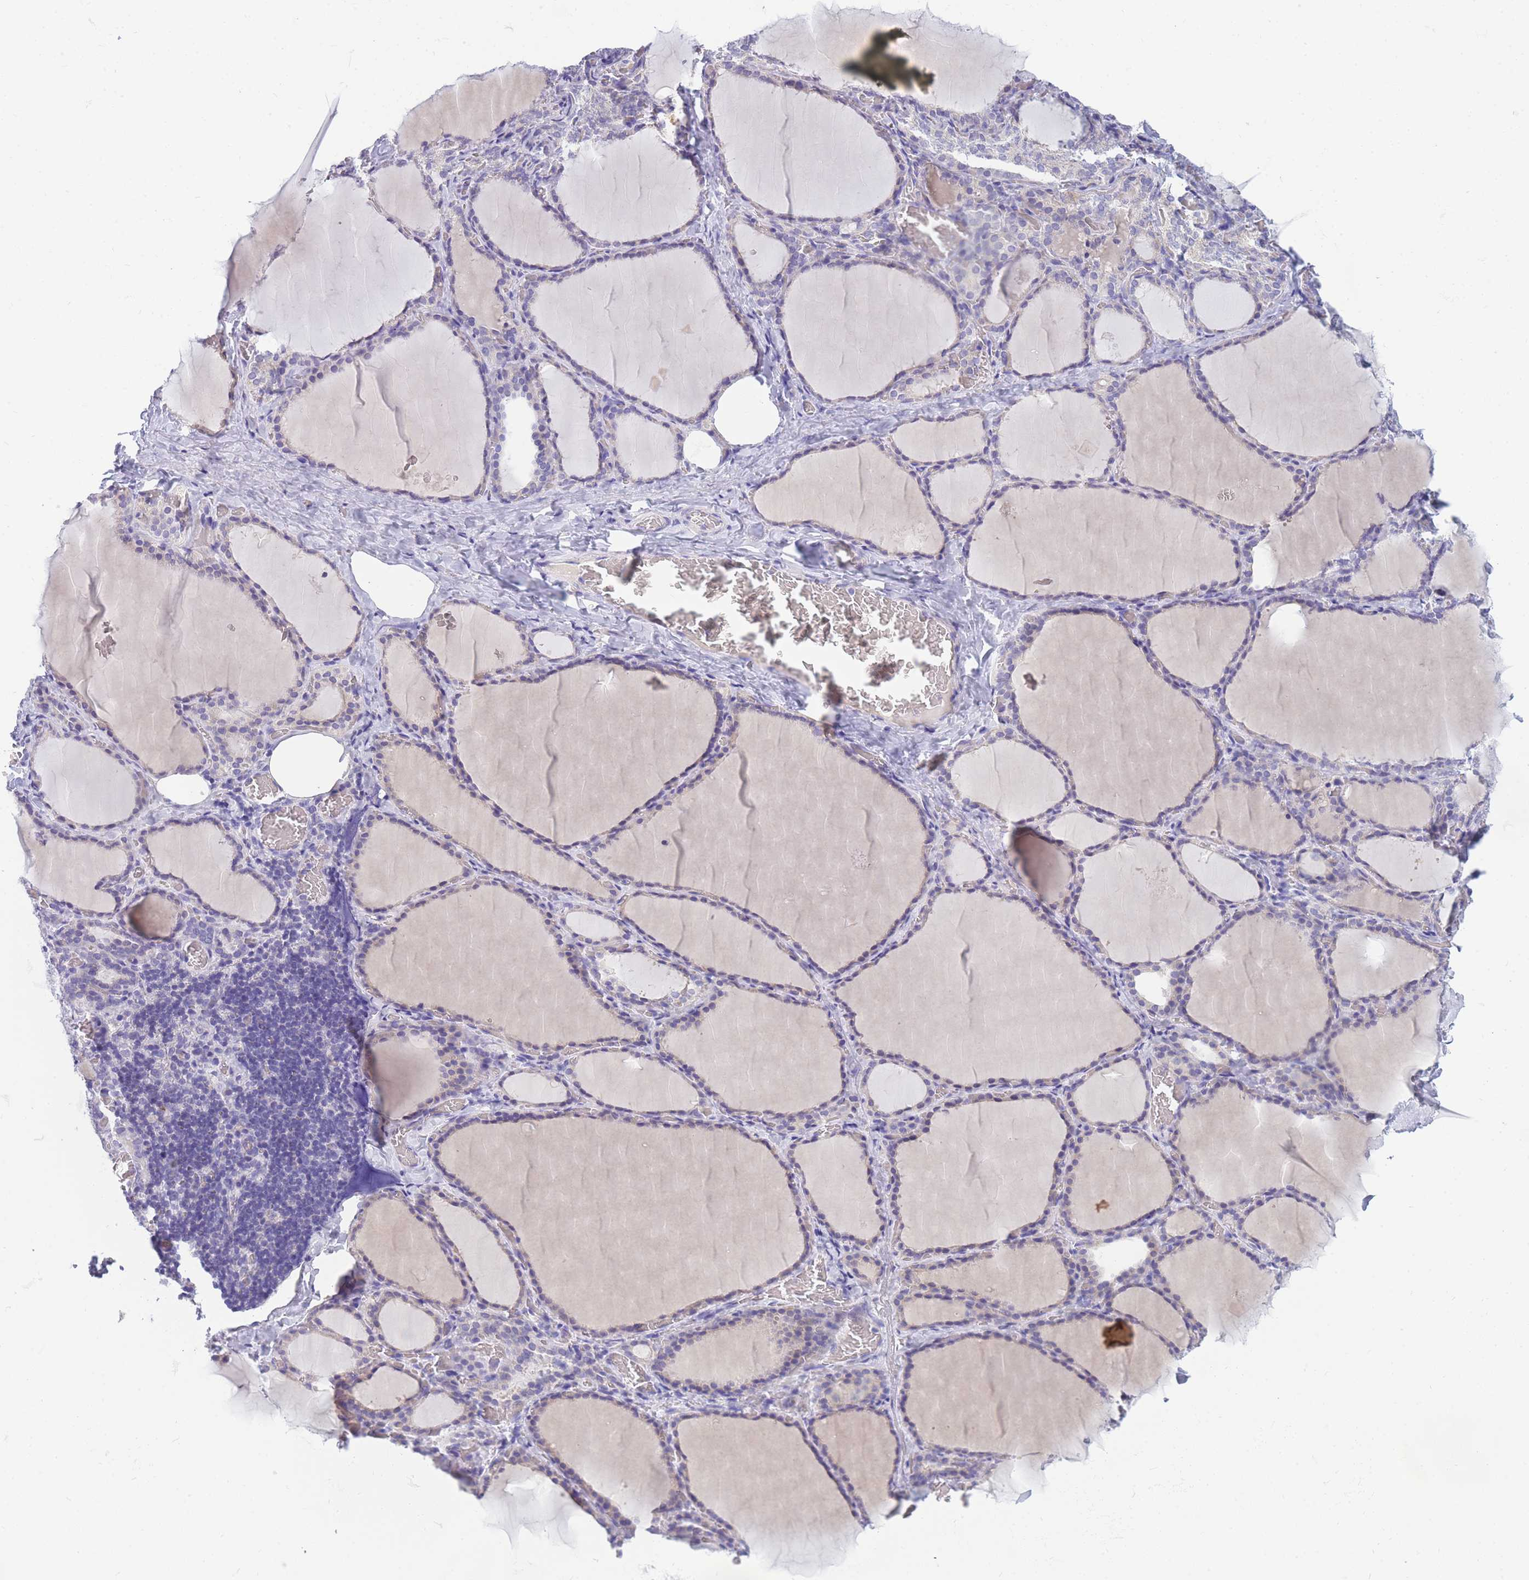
{"staining": {"intensity": "weak", "quantity": "25%-75%", "location": "cytoplasmic/membranous"}, "tissue": "thyroid gland", "cell_type": "Glandular cells", "image_type": "normal", "snomed": [{"axis": "morphology", "description": "Normal tissue, NOS"}, {"axis": "topography", "description": "Thyroid gland"}], "caption": "Benign thyroid gland displays weak cytoplasmic/membranous expression in approximately 25%-75% of glandular cells, visualized by immunohistochemistry. (DAB (3,3'-diaminobenzidine) = brown stain, brightfield microscopy at high magnification).", "gene": "DHRS11", "patient": {"sex": "female", "age": 39}}